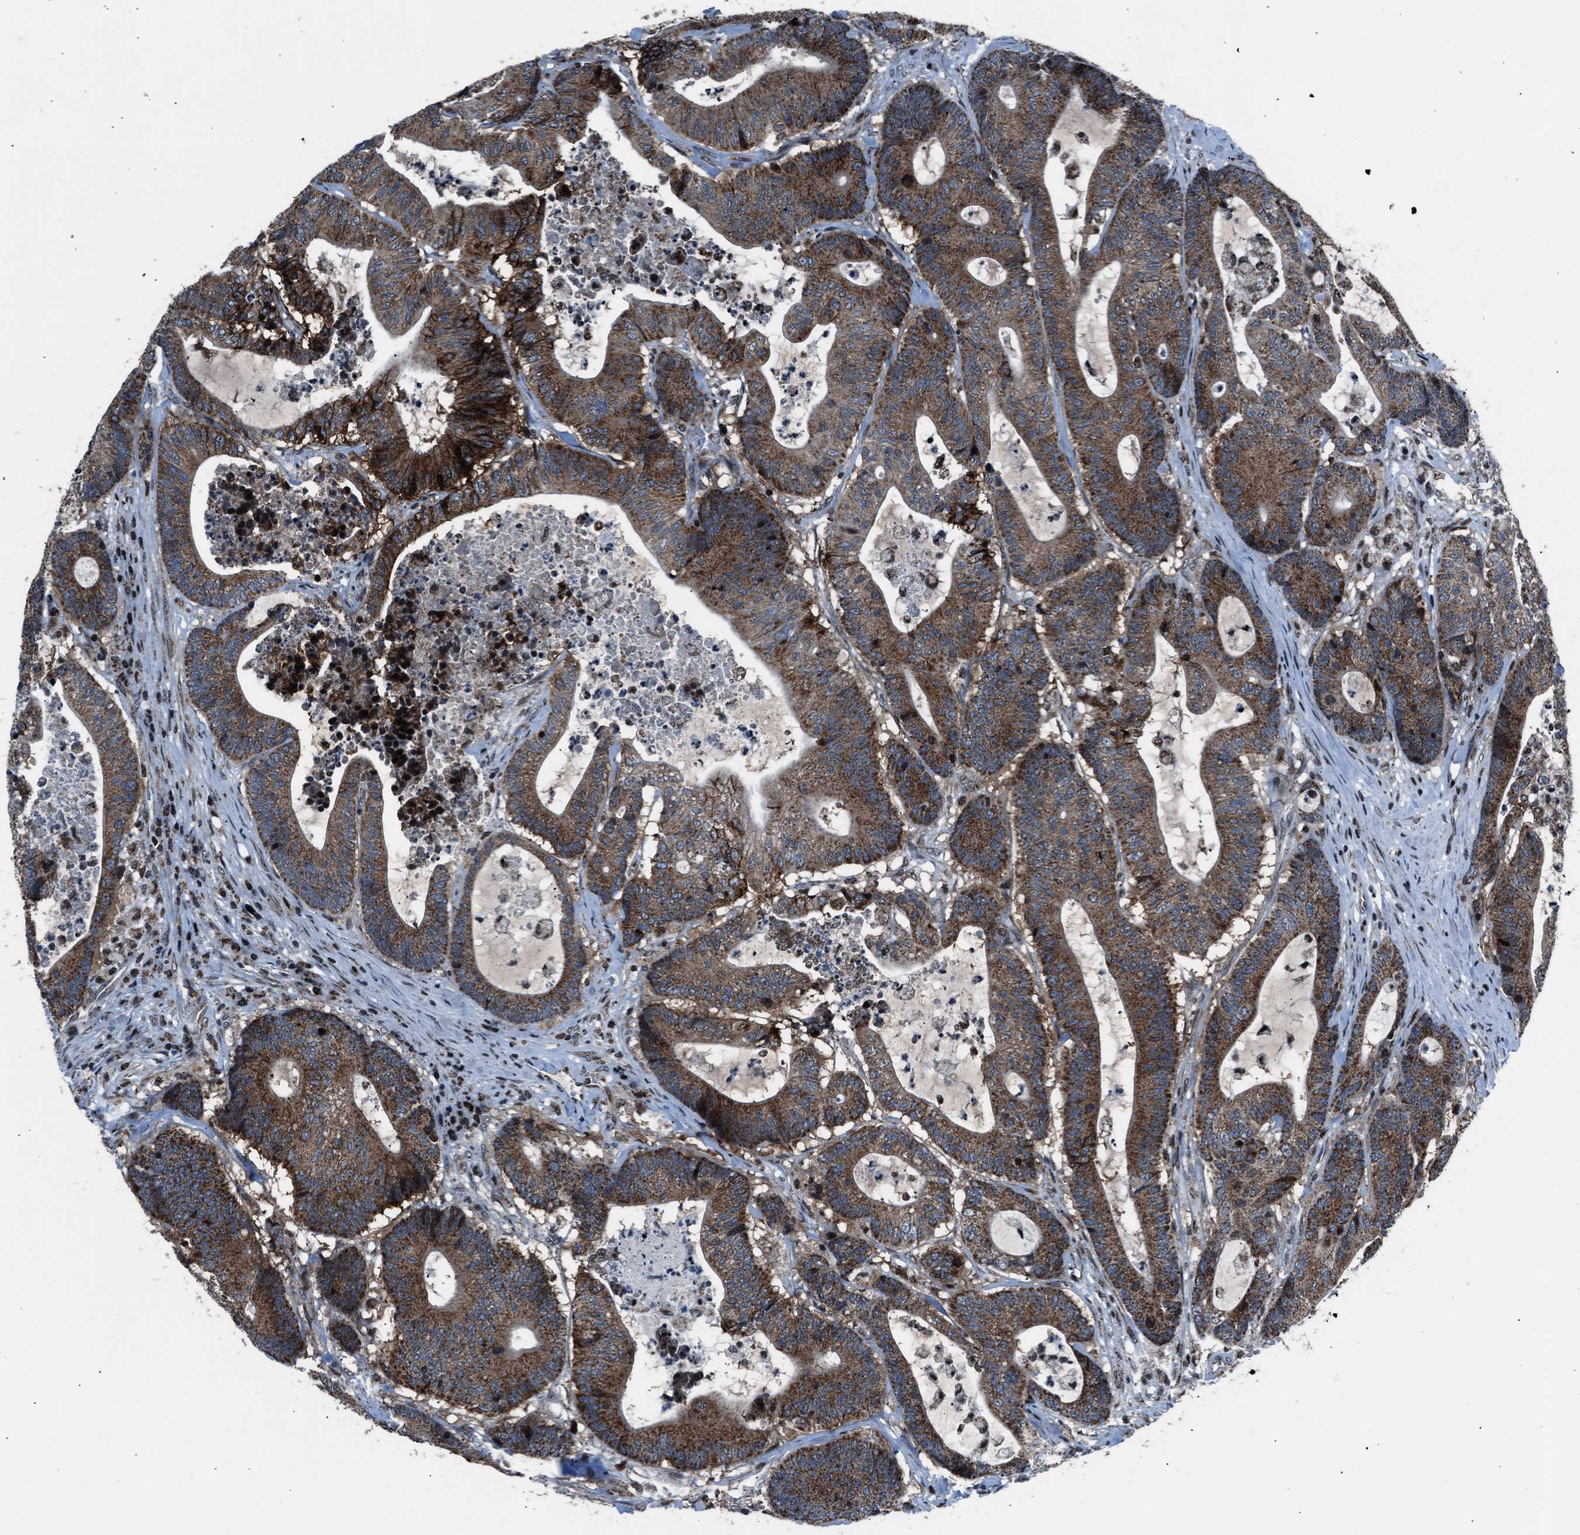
{"staining": {"intensity": "moderate", "quantity": ">75%", "location": "cytoplasmic/membranous"}, "tissue": "colorectal cancer", "cell_type": "Tumor cells", "image_type": "cancer", "snomed": [{"axis": "morphology", "description": "Adenocarcinoma, NOS"}, {"axis": "topography", "description": "Colon"}], "caption": "Human colorectal cancer stained for a protein (brown) shows moderate cytoplasmic/membranous positive positivity in approximately >75% of tumor cells.", "gene": "MORC3", "patient": {"sex": "female", "age": 84}}